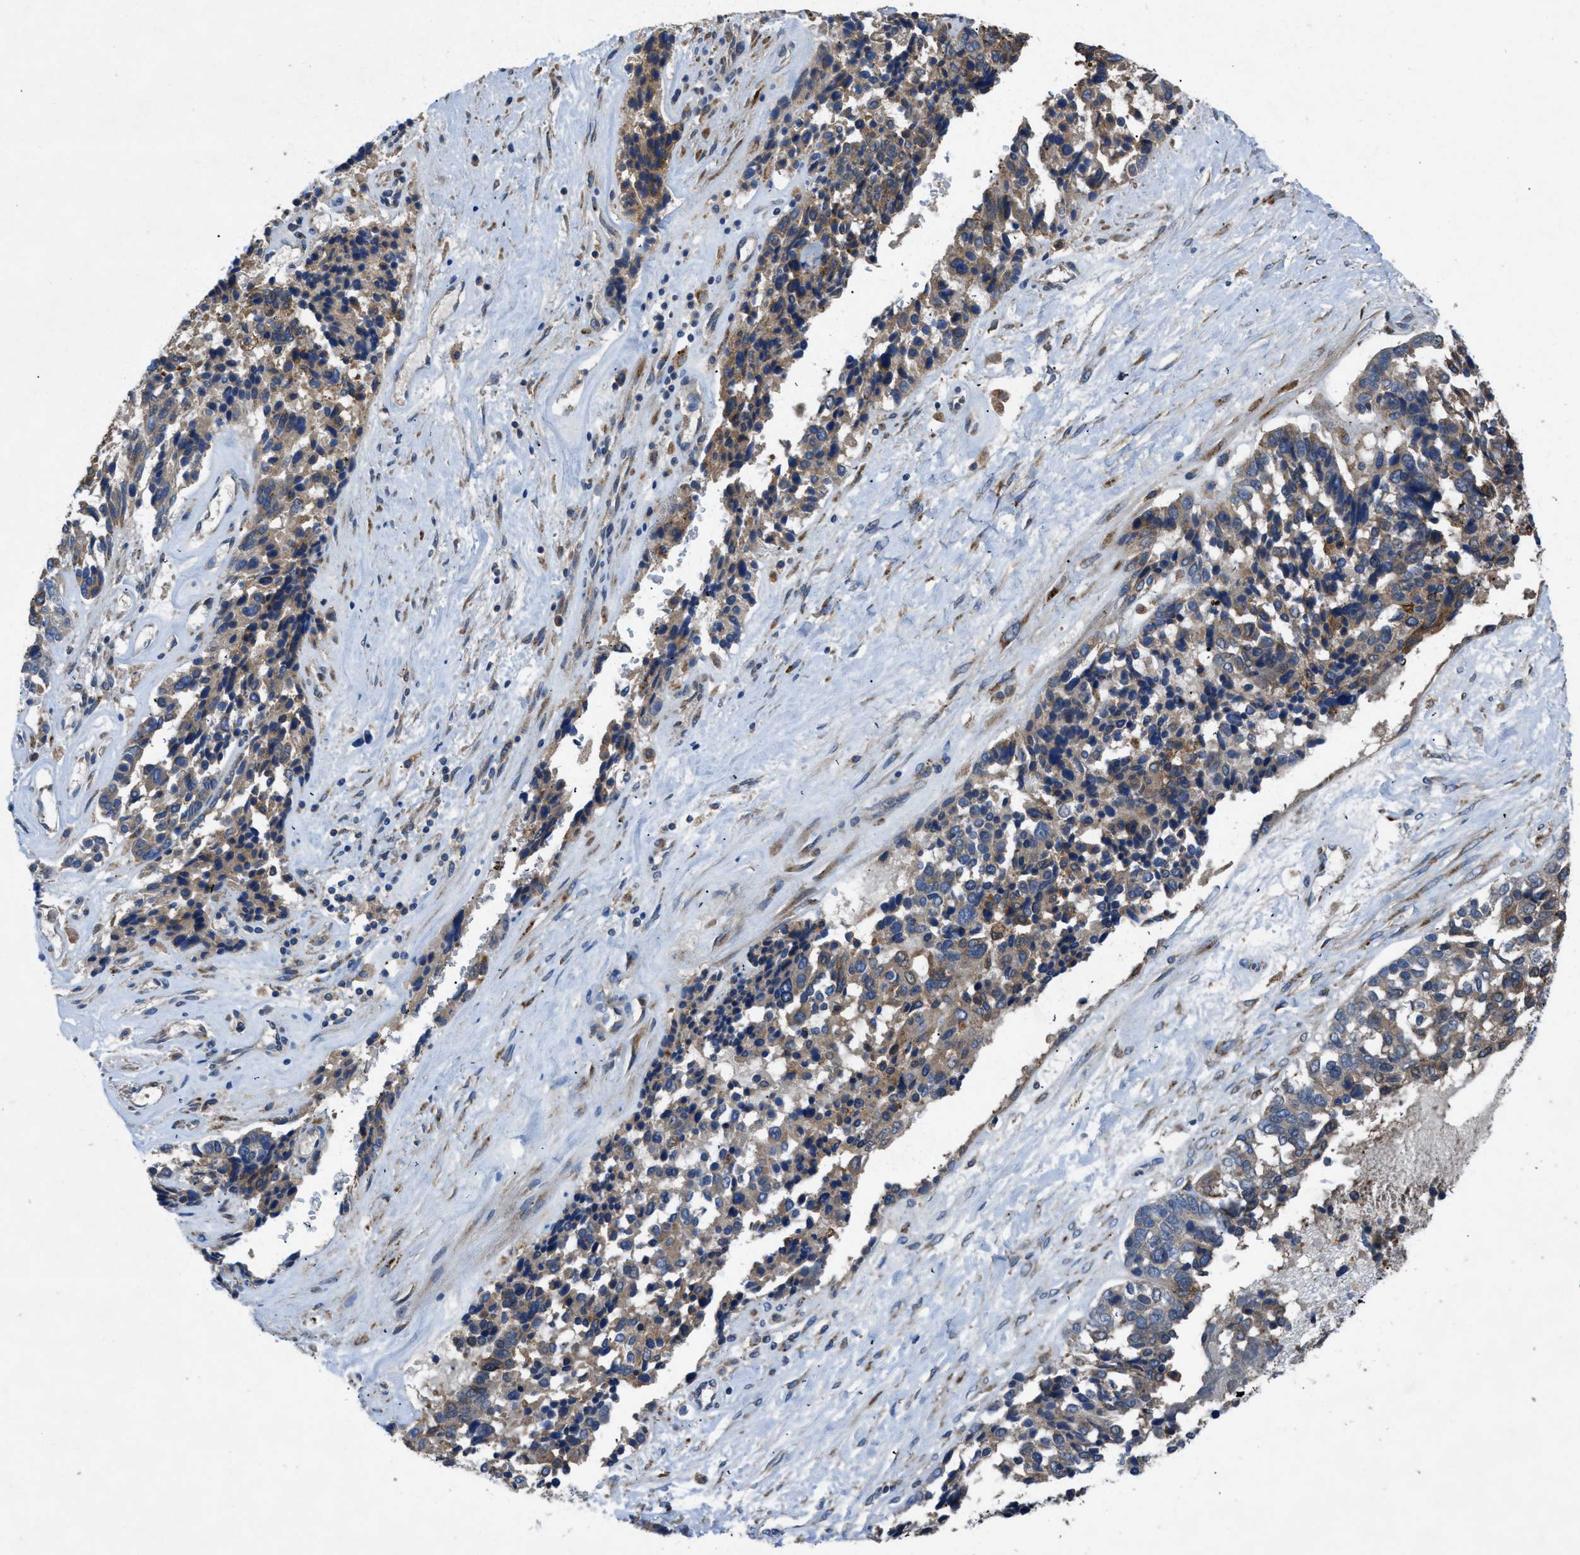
{"staining": {"intensity": "moderate", "quantity": "25%-75%", "location": "cytoplasmic/membranous"}, "tissue": "ovarian cancer", "cell_type": "Tumor cells", "image_type": "cancer", "snomed": [{"axis": "morphology", "description": "Cystadenocarcinoma, serous, NOS"}, {"axis": "topography", "description": "Ovary"}], "caption": "This micrograph shows ovarian serous cystadenocarcinoma stained with immunohistochemistry (IHC) to label a protein in brown. The cytoplasmic/membranous of tumor cells show moderate positivity for the protein. Nuclei are counter-stained blue.", "gene": "MAP3K20", "patient": {"sex": "female", "age": 44}}